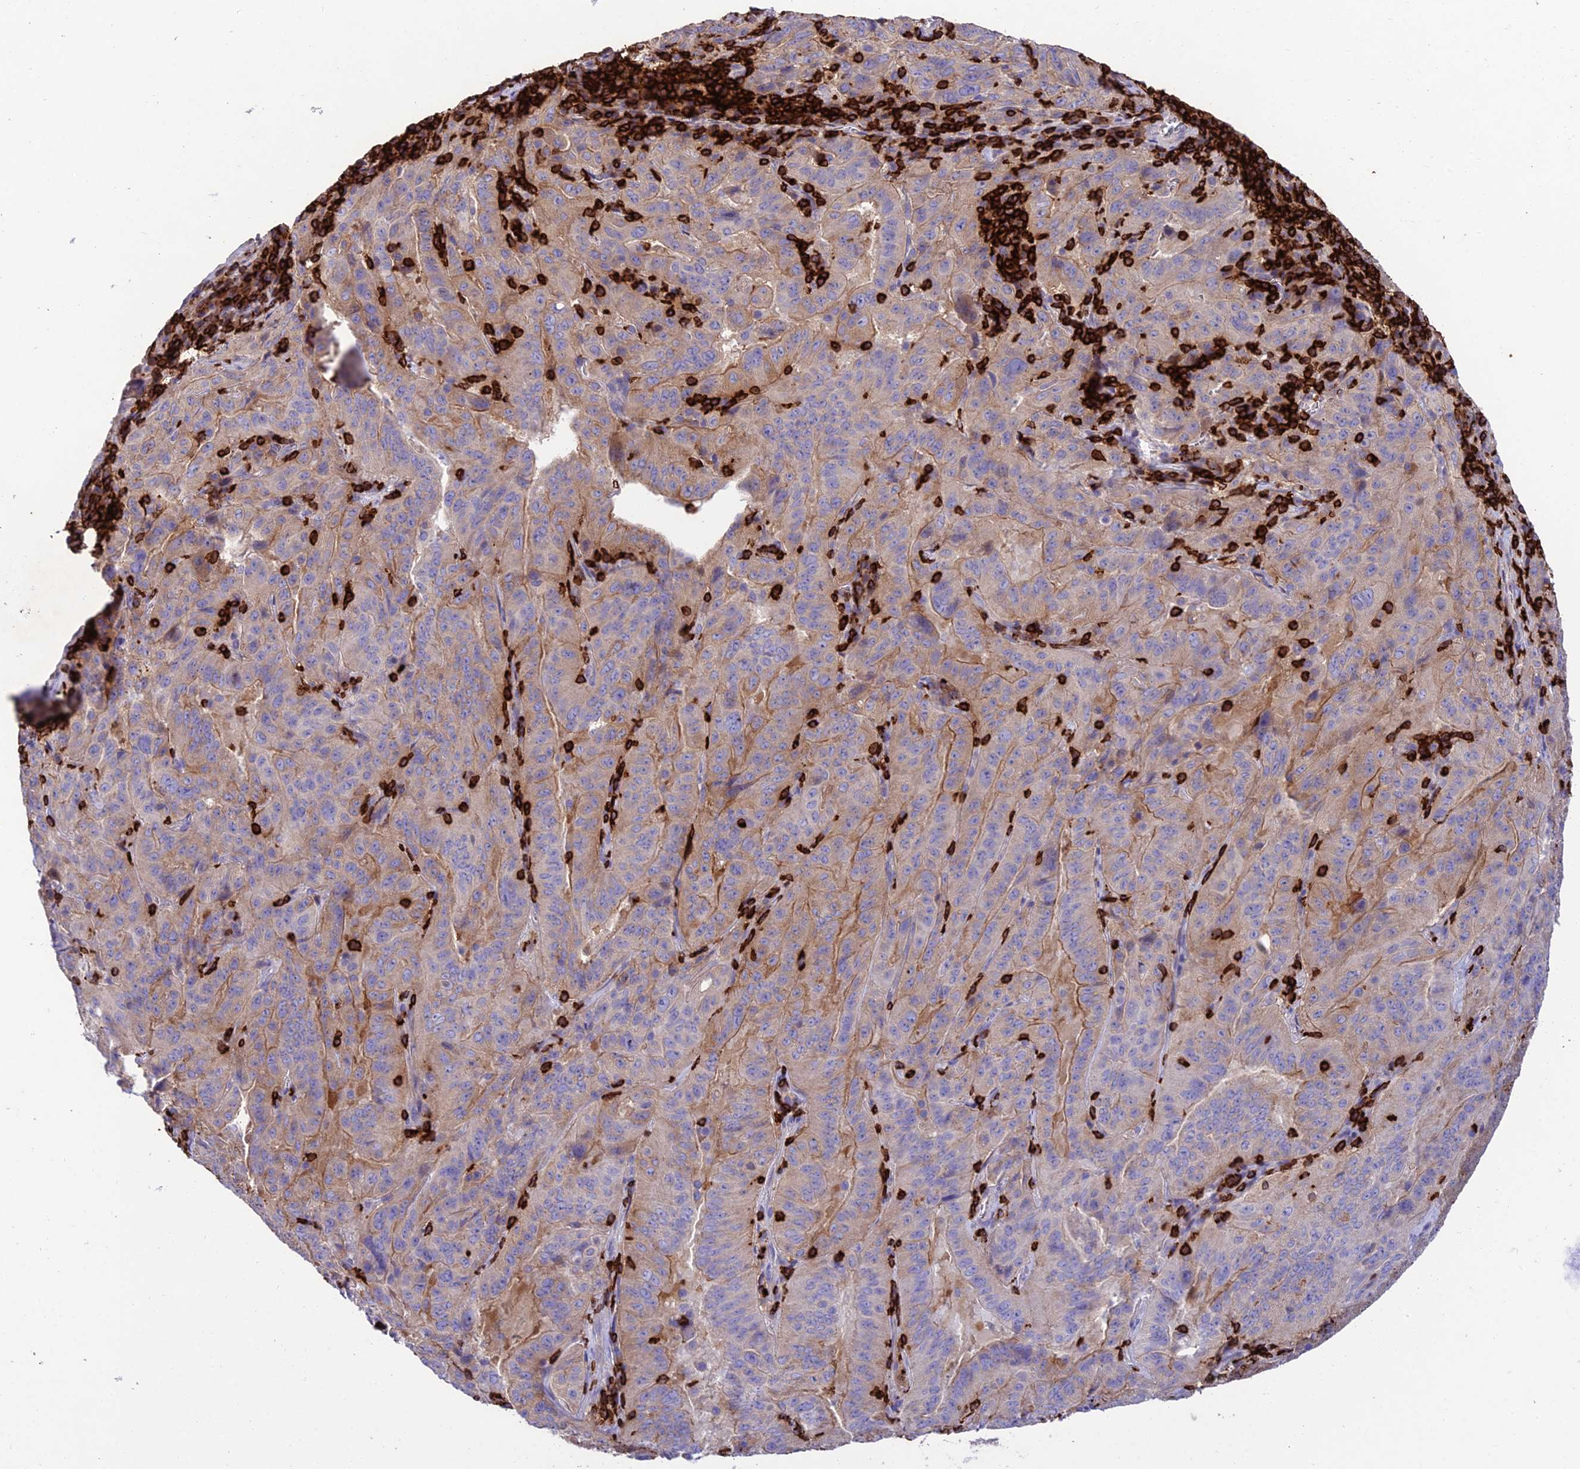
{"staining": {"intensity": "weak", "quantity": "25%-75%", "location": "cytoplasmic/membranous"}, "tissue": "pancreatic cancer", "cell_type": "Tumor cells", "image_type": "cancer", "snomed": [{"axis": "morphology", "description": "Adenocarcinoma, NOS"}, {"axis": "topography", "description": "Pancreas"}], "caption": "Immunohistochemistry photomicrograph of pancreatic cancer stained for a protein (brown), which reveals low levels of weak cytoplasmic/membranous positivity in approximately 25%-75% of tumor cells.", "gene": "PTPRCAP", "patient": {"sex": "male", "age": 63}}